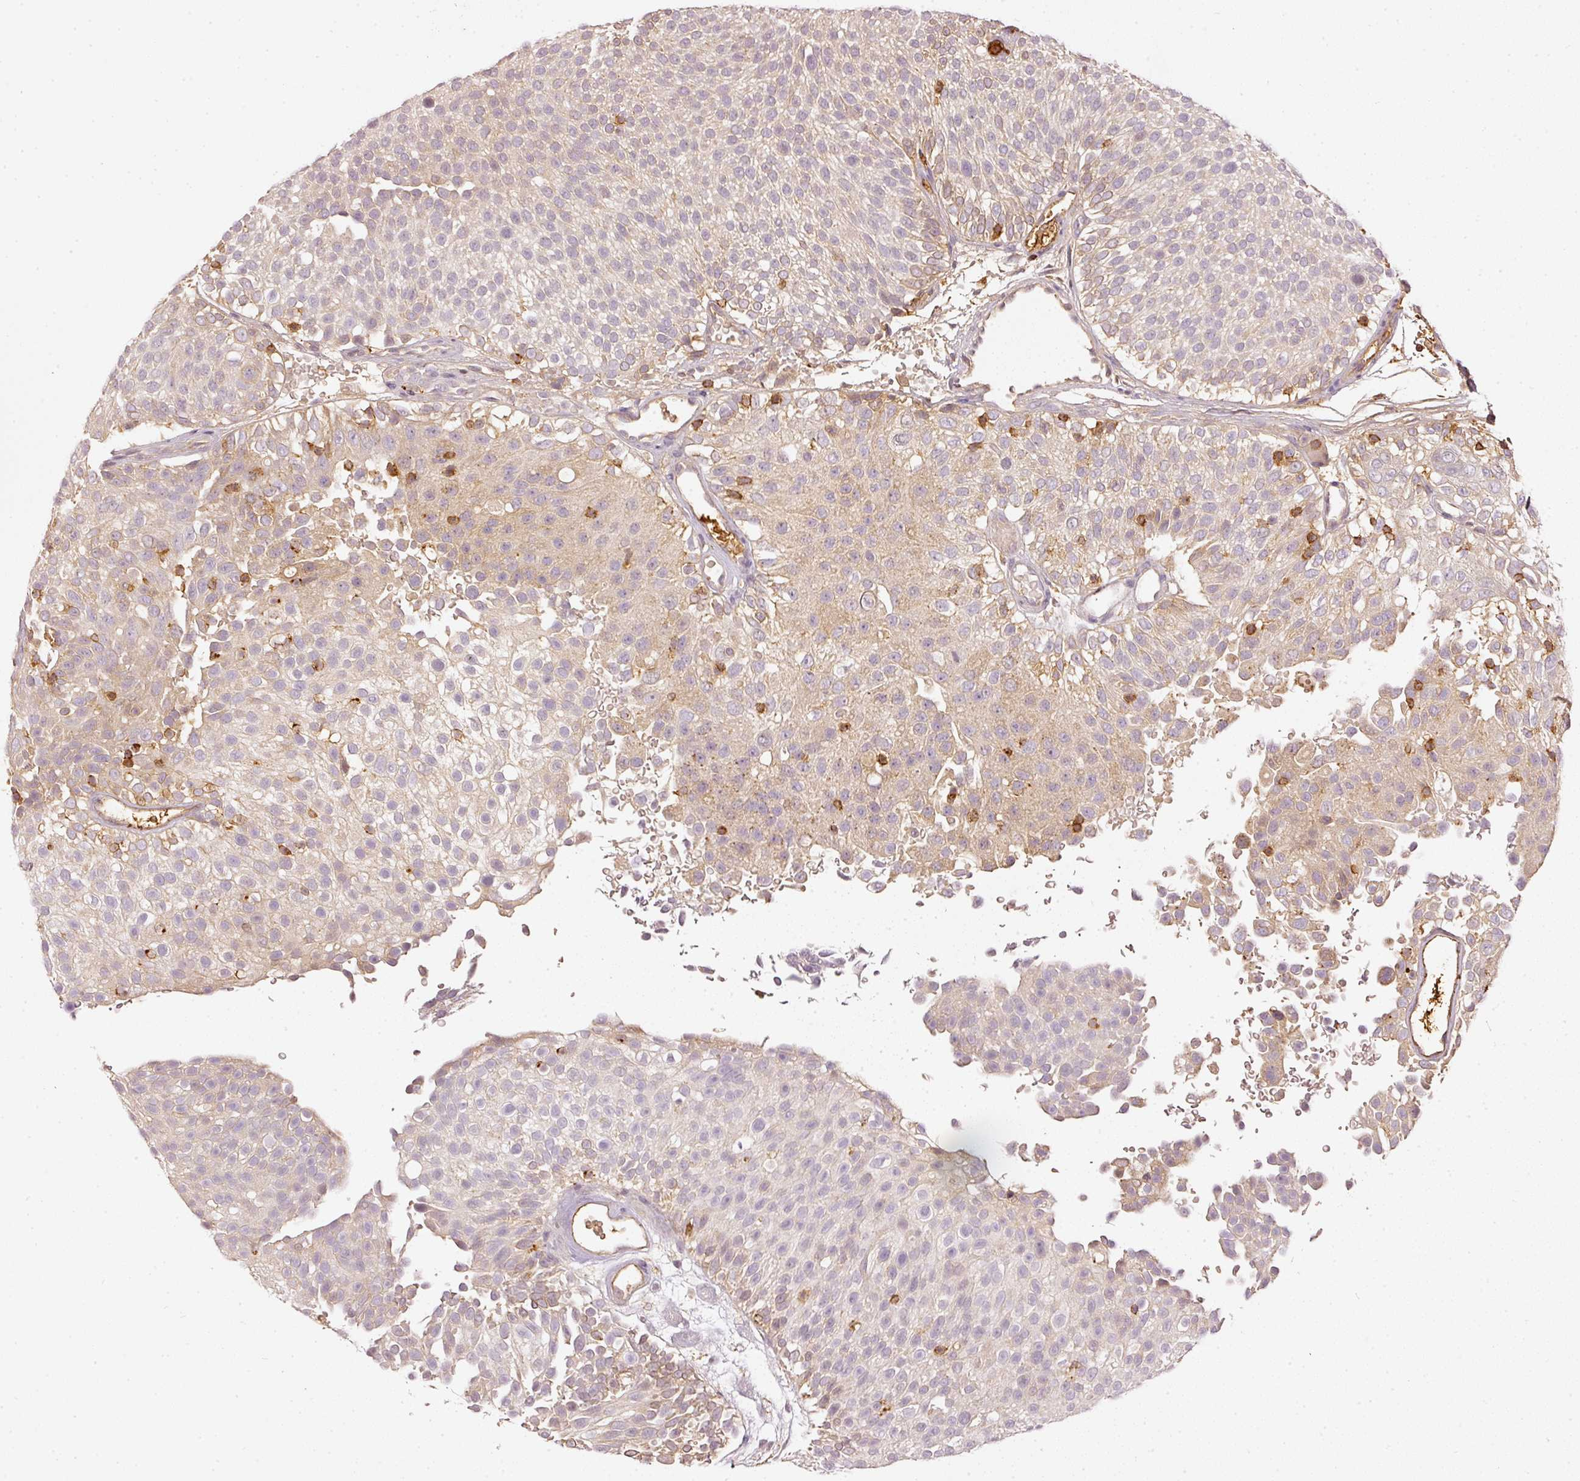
{"staining": {"intensity": "weak", "quantity": "25%-75%", "location": "cytoplasmic/membranous"}, "tissue": "urothelial cancer", "cell_type": "Tumor cells", "image_type": "cancer", "snomed": [{"axis": "morphology", "description": "Urothelial carcinoma, Low grade"}, {"axis": "topography", "description": "Urinary bladder"}], "caption": "Protein staining demonstrates weak cytoplasmic/membranous staining in approximately 25%-75% of tumor cells in urothelial carcinoma (low-grade). (brown staining indicates protein expression, while blue staining denotes nuclei).", "gene": "EVL", "patient": {"sex": "male", "age": 78}}